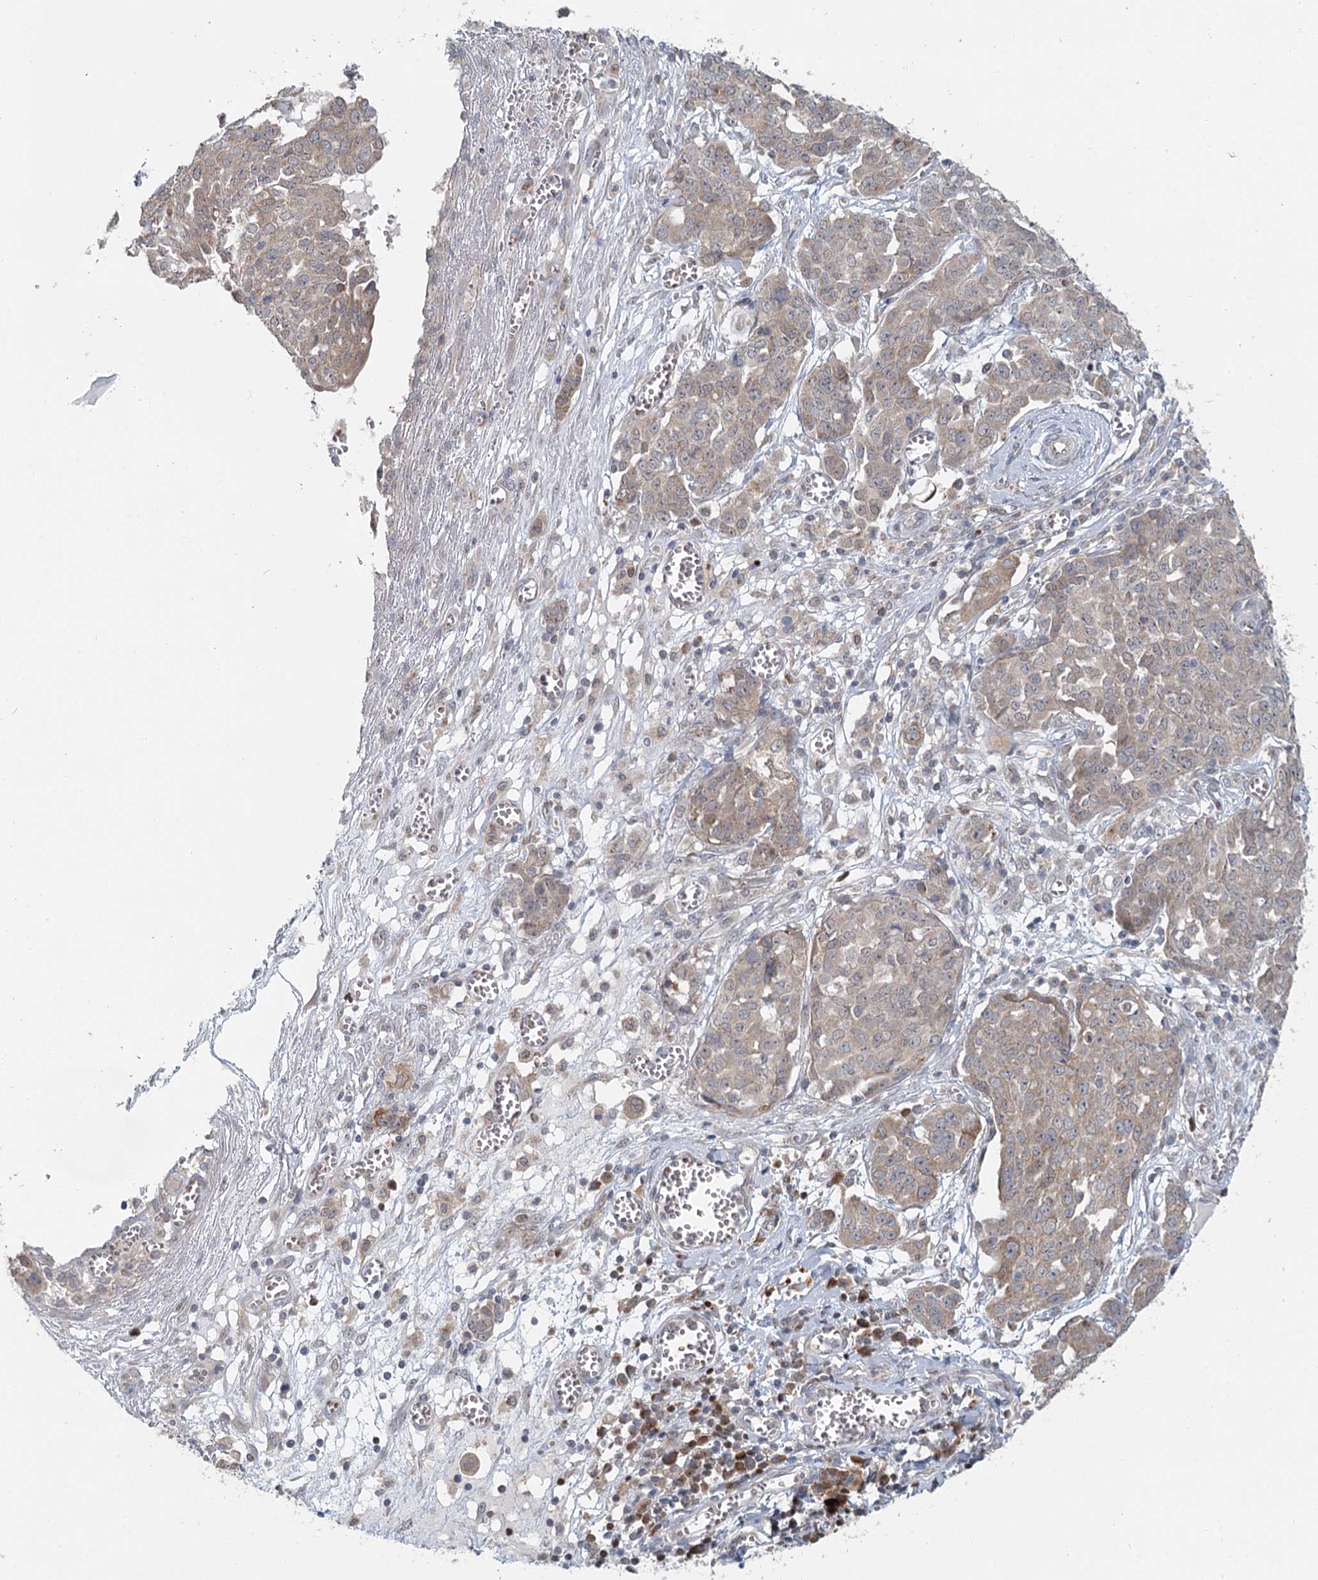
{"staining": {"intensity": "weak", "quantity": ">75%", "location": "cytoplasmic/membranous"}, "tissue": "ovarian cancer", "cell_type": "Tumor cells", "image_type": "cancer", "snomed": [{"axis": "morphology", "description": "Cystadenocarcinoma, serous, NOS"}, {"axis": "topography", "description": "Soft tissue"}, {"axis": "topography", "description": "Ovary"}], "caption": "Immunohistochemistry (IHC) image of human ovarian cancer (serous cystadenocarcinoma) stained for a protein (brown), which shows low levels of weak cytoplasmic/membranous staining in about >75% of tumor cells.", "gene": "ADK", "patient": {"sex": "female", "age": 57}}